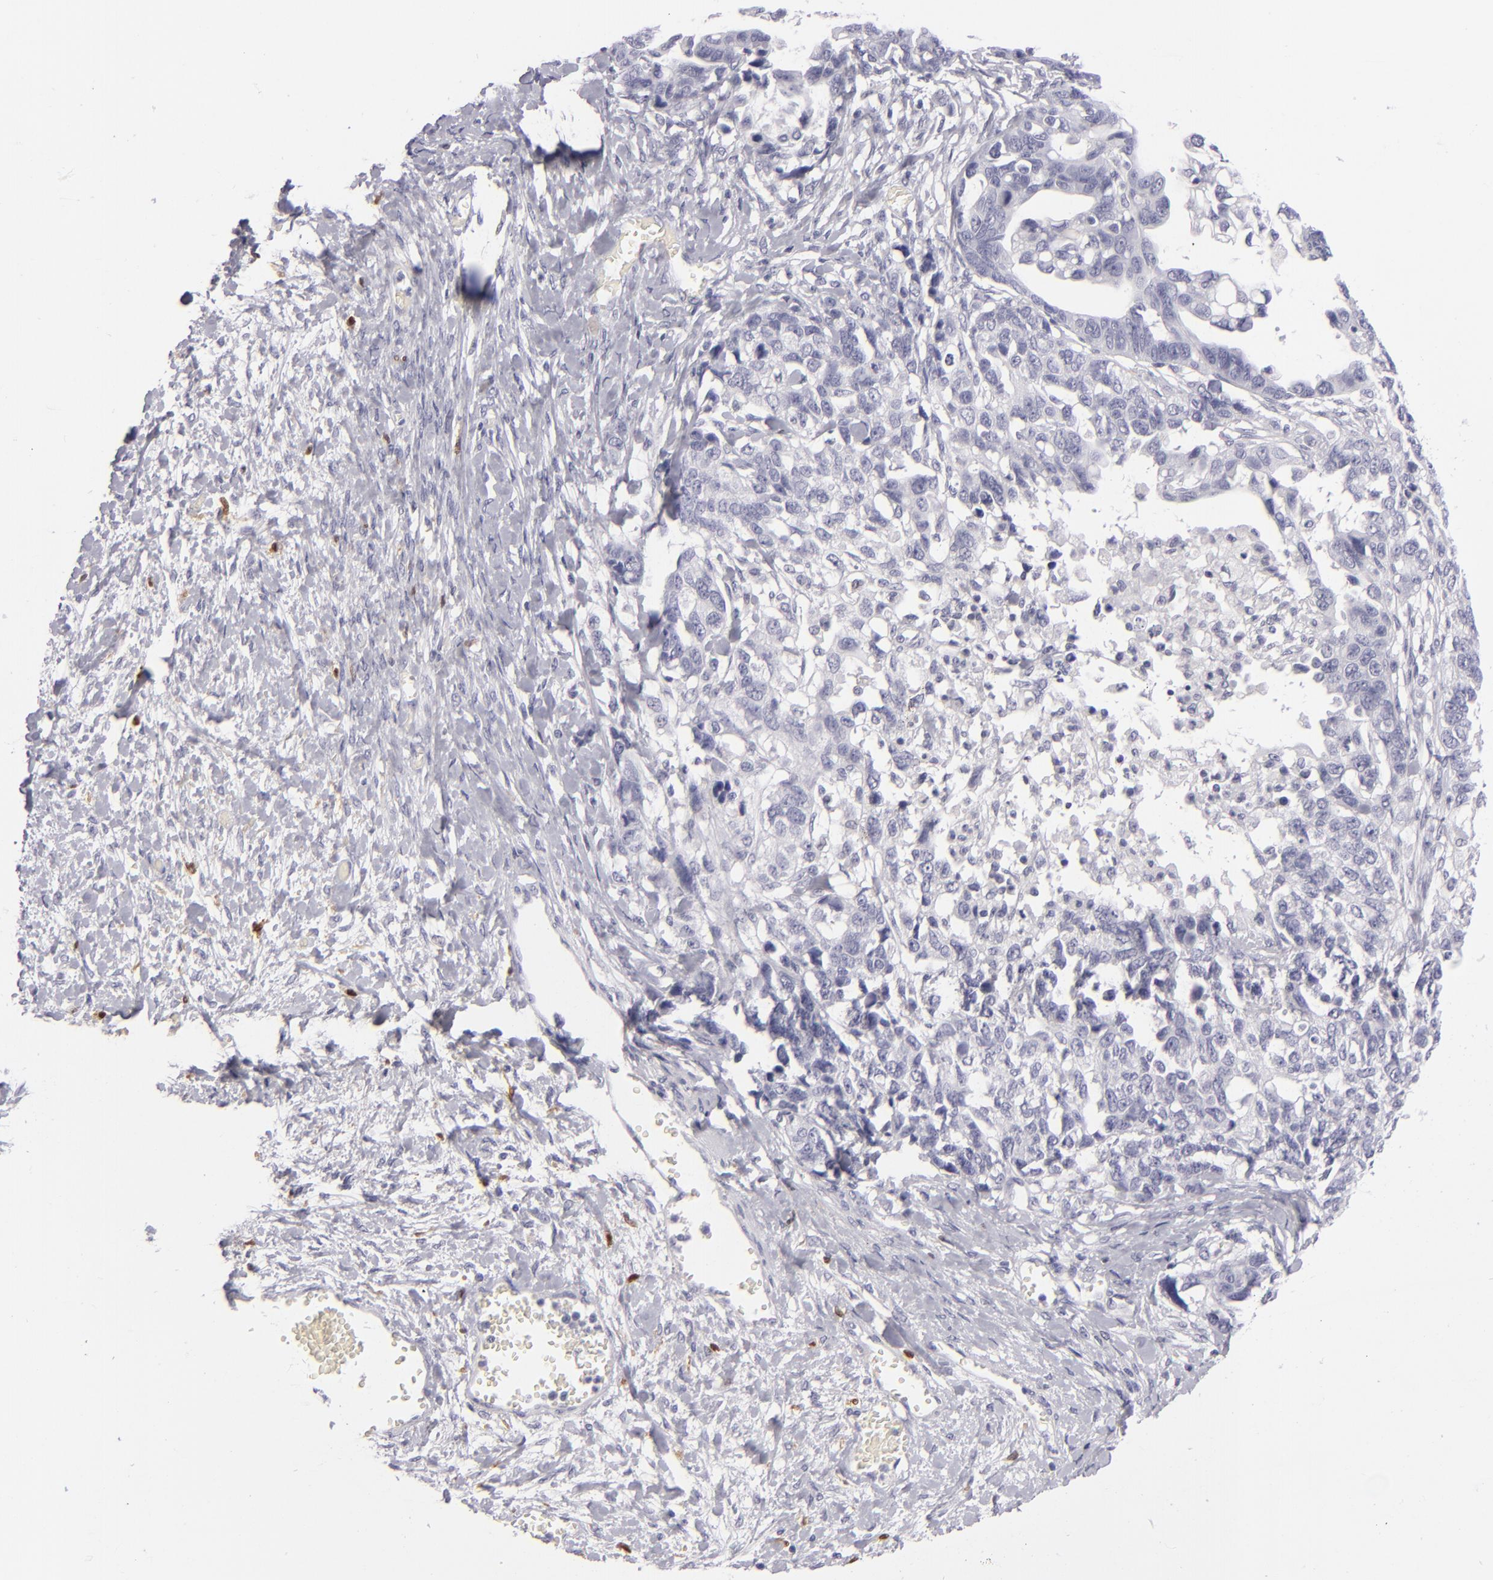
{"staining": {"intensity": "negative", "quantity": "none", "location": "none"}, "tissue": "ovarian cancer", "cell_type": "Tumor cells", "image_type": "cancer", "snomed": [{"axis": "morphology", "description": "Cystadenocarcinoma, serous, NOS"}, {"axis": "topography", "description": "Ovary"}], "caption": "A photomicrograph of human ovarian serous cystadenocarcinoma is negative for staining in tumor cells.", "gene": "F13A1", "patient": {"sex": "female", "age": 69}}